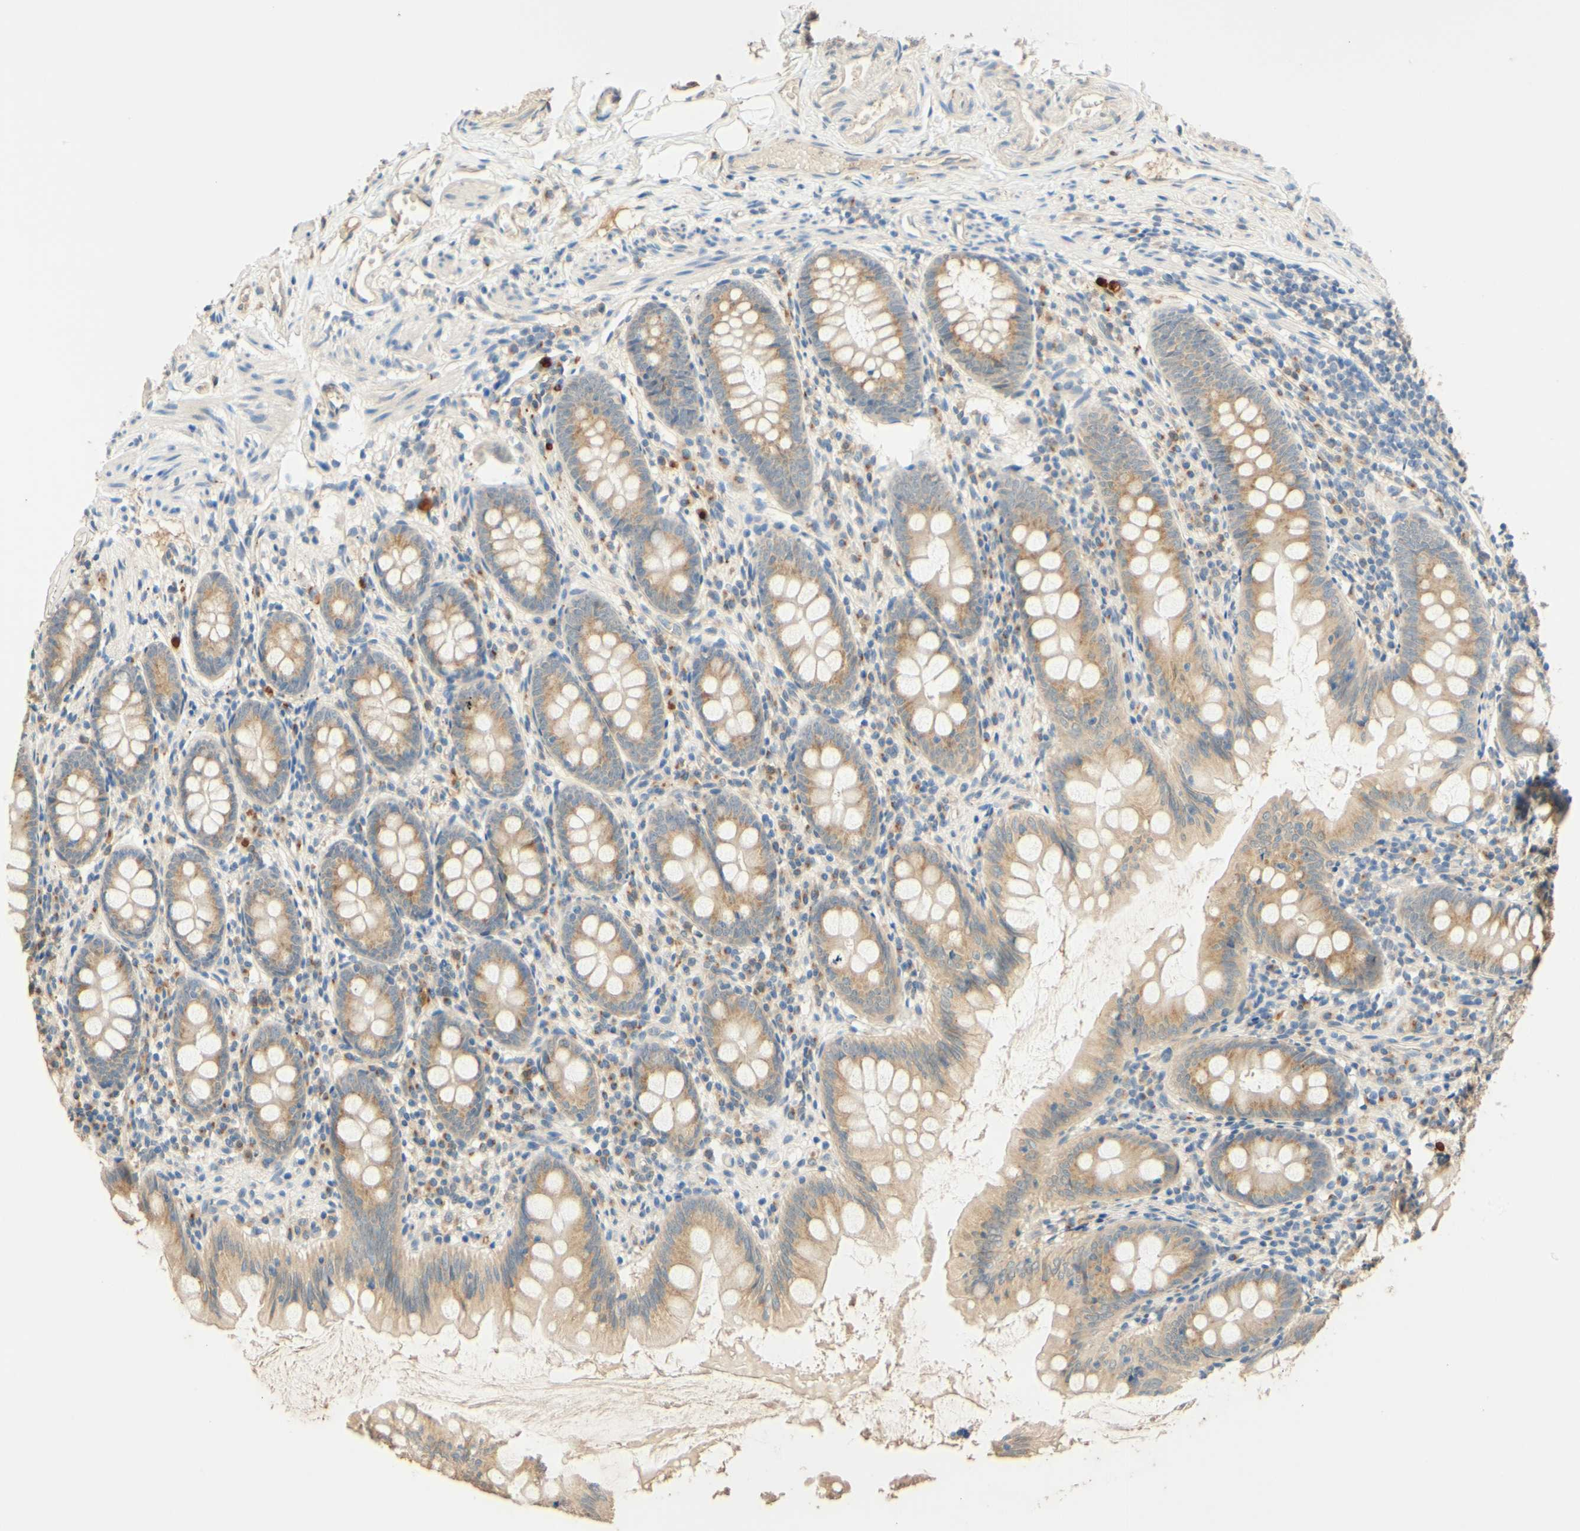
{"staining": {"intensity": "weak", "quantity": ">75%", "location": "cytoplasmic/membranous"}, "tissue": "appendix", "cell_type": "Glandular cells", "image_type": "normal", "snomed": [{"axis": "morphology", "description": "Normal tissue, NOS"}, {"axis": "topography", "description": "Appendix"}], "caption": "Benign appendix was stained to show a protein in brown. There is low levels of weak cytoplasmic/membranous positivity in about >75% of glandular cells. The staining is performed using DAB (3,3'-diaminobenzidine) brown chromogen to label protein expression. The nuclei are counter-stained blue using hematoxylin.", "gene": "ENTREP2", "patient": {"sex": "female", "age": 77}}